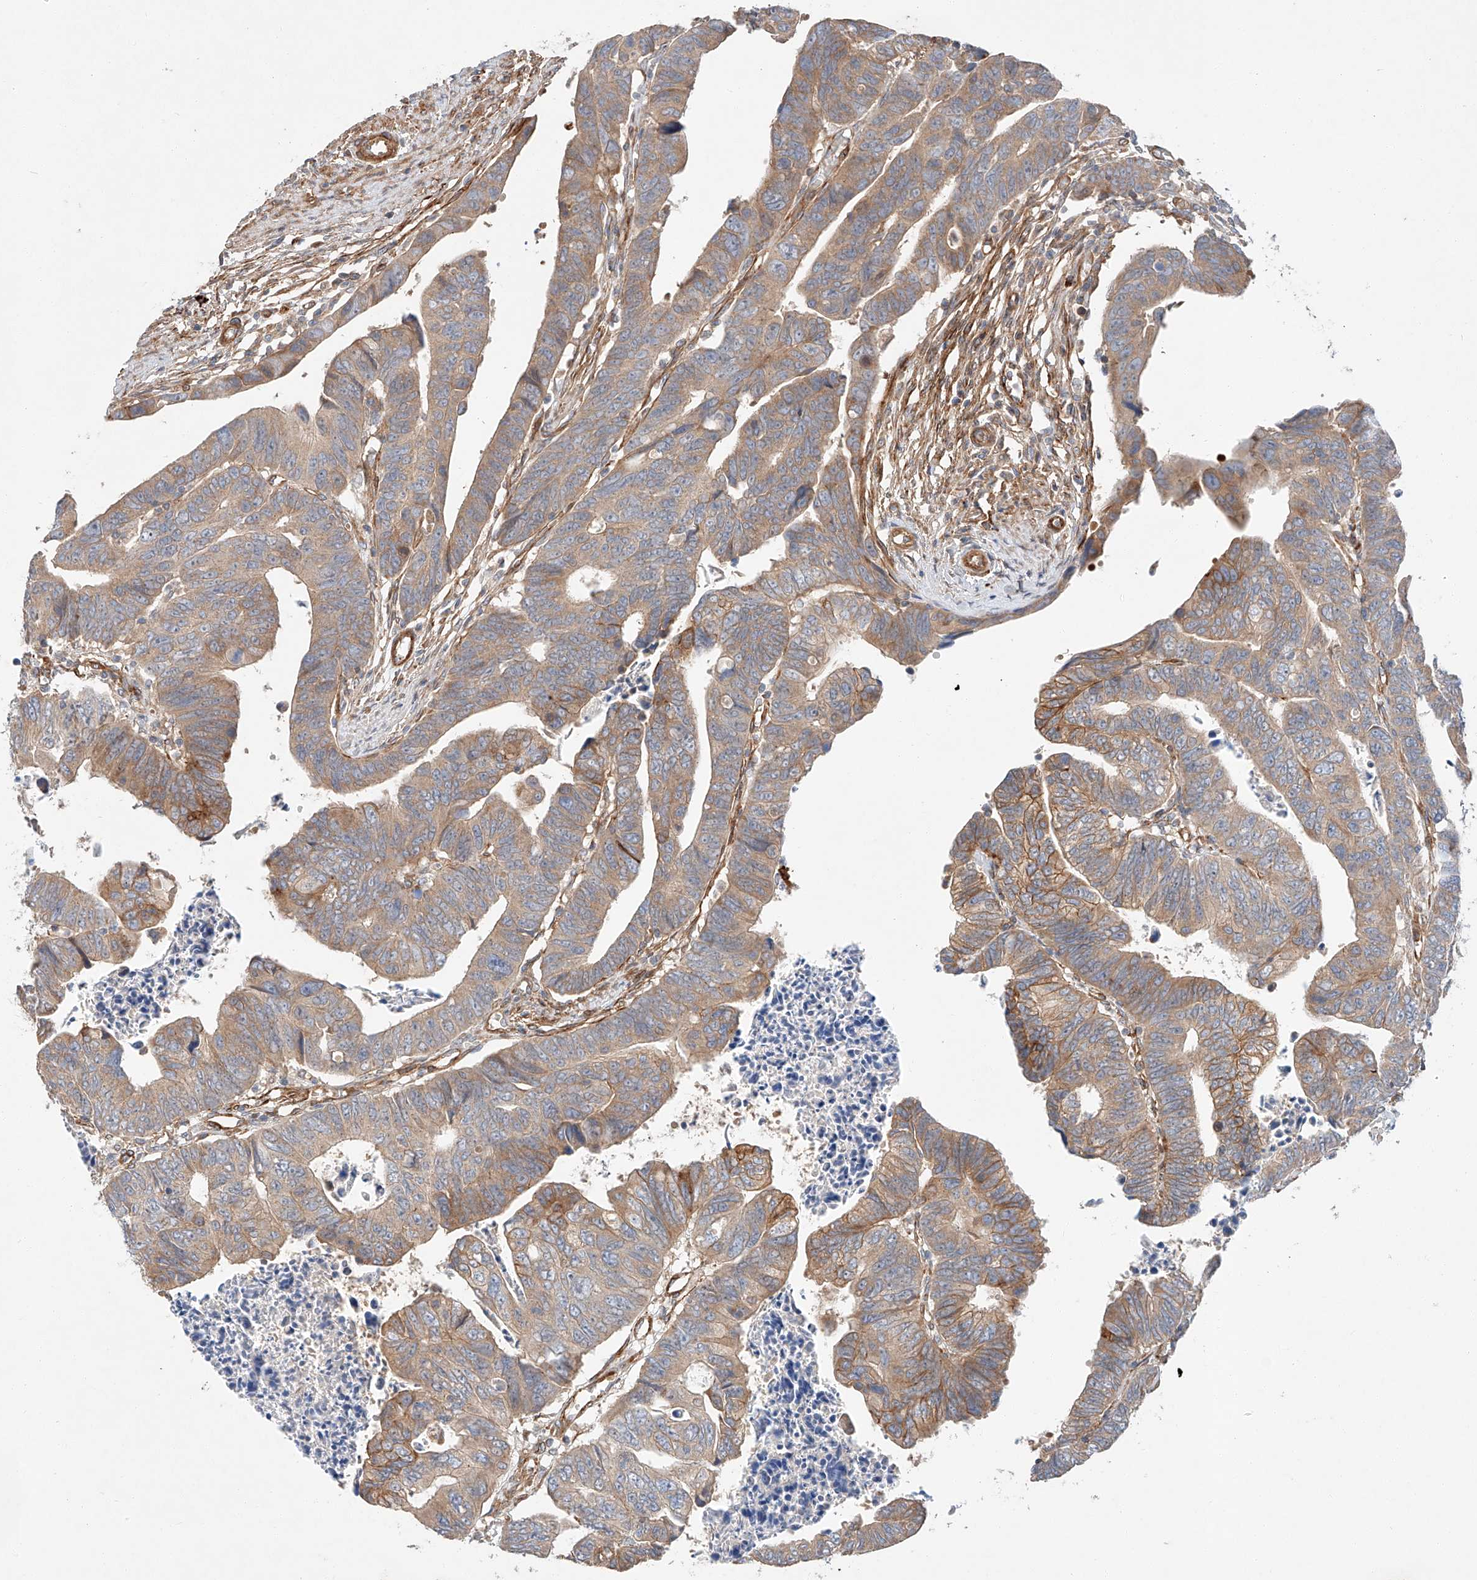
{"staining": {"intensity": "moderate", "quantity": ">75%", "location": "cytoplasmic/membranous"}, "tissue": "colorectal cancer", "cell_type": "Tumor cells", "image_type": "cancer", "snomed": [{"axis": "morphology", "description": "Adenocarcinoma, NOS"}, {"axis": "topography", "description": "Rectum"}], "caption": "Colorectal cancer (adenocarcinoma) stained with a protein marker displays moderate staining in tumor cells.", "gene": "MINDY4", "patient": {"sex": "female", "age": 65}}